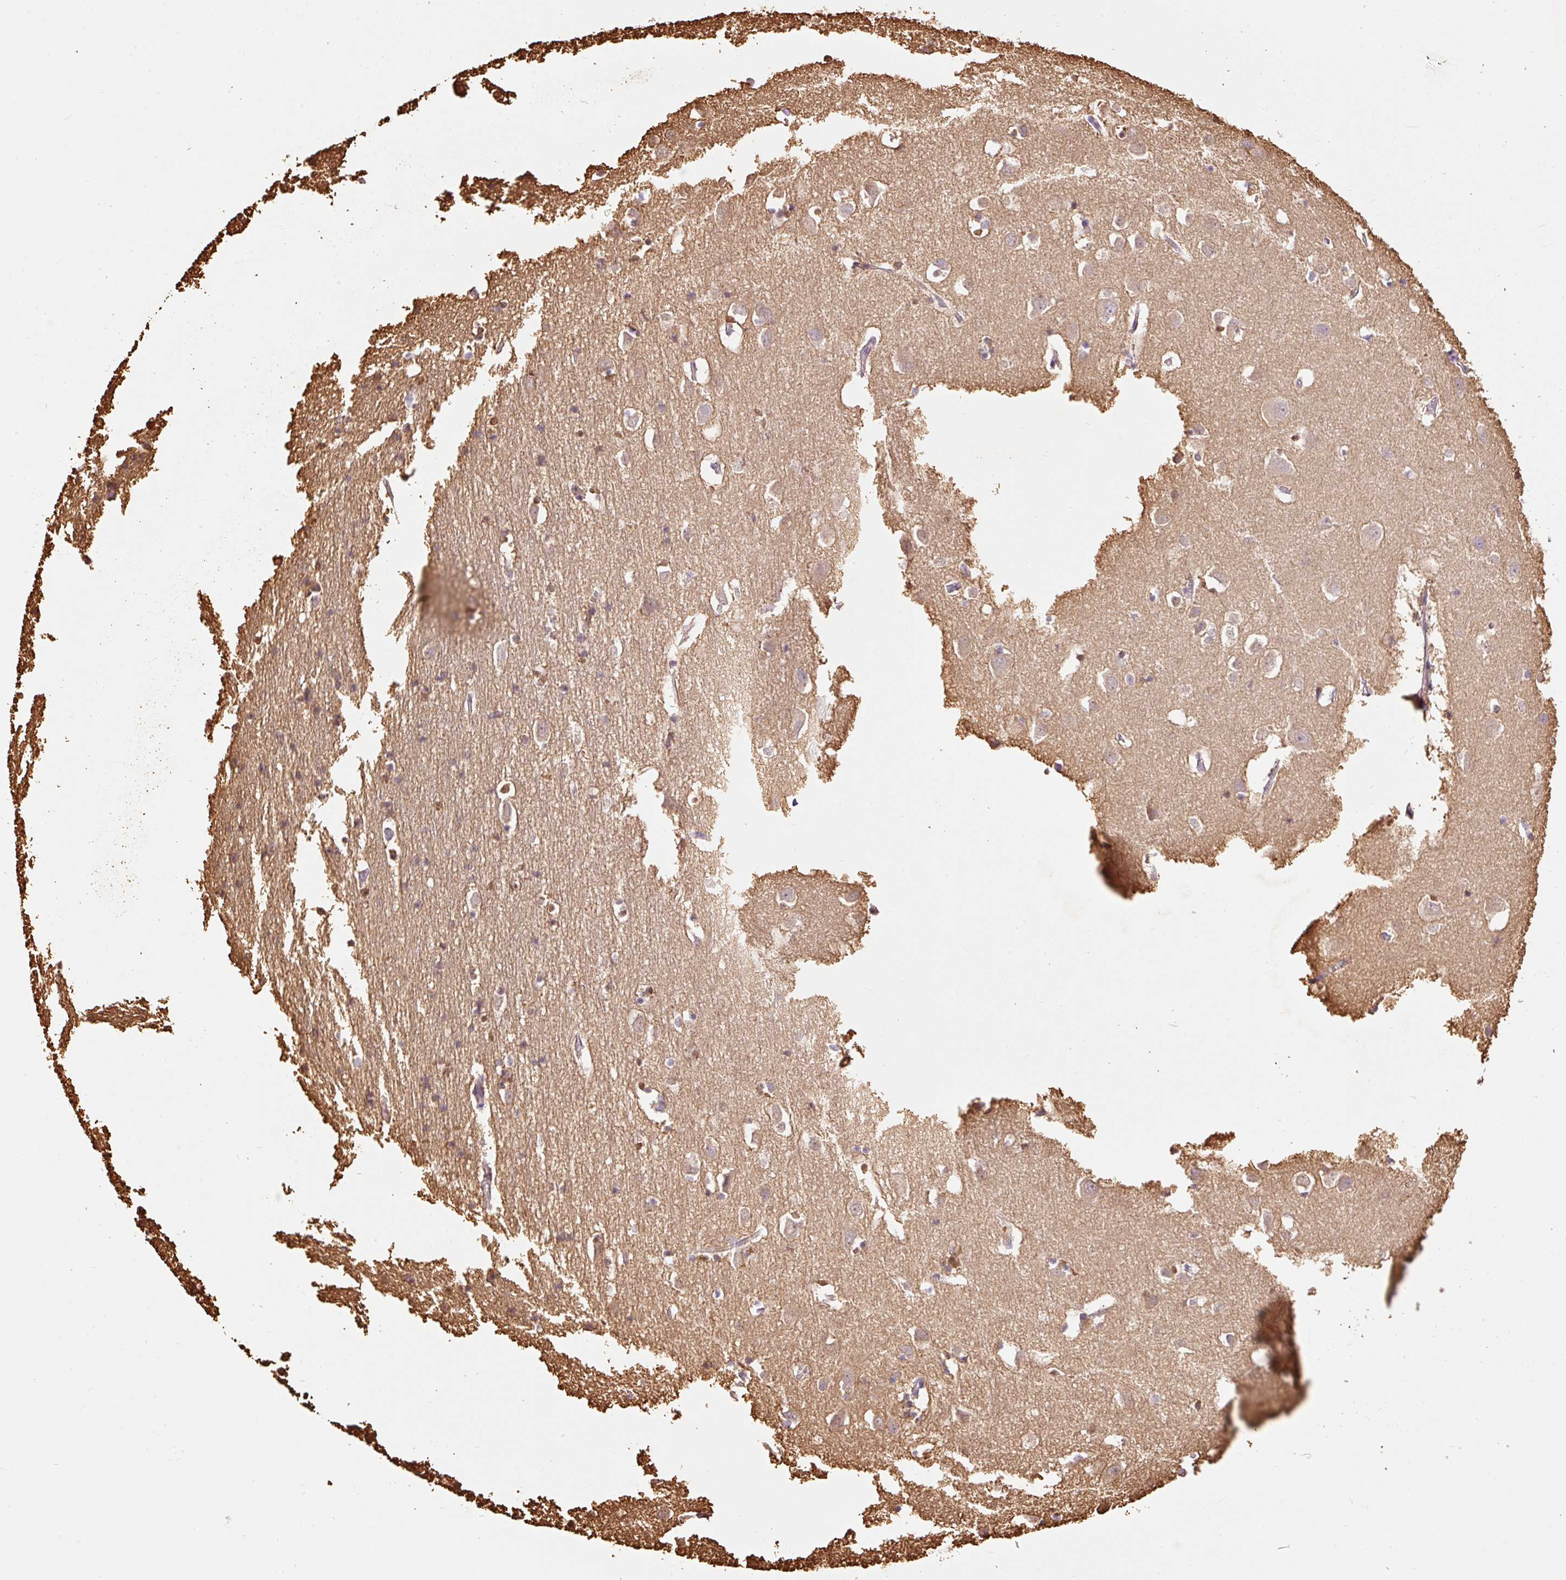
{"staining": {"intensity": "negative", "quantity": "none", "location": "none"}, "tissue": "cerebral cortex", "cell_type": "Endothelial cells", "image_type": "normal", "snomed": [{"axis": "morphology", "description": "Normal tissue, NOS"}, {"axis": "topography", "description": "Cerebral cortex"}], "caption": "The immunohistochemistry image has no significant expression in endothelial cells of cerebral cortex. (DAB immunohistochemistry with hematoxylin counter stain).", "gene": "ENSG00000249624", "patient": {"sex": "male", "age": 70}}